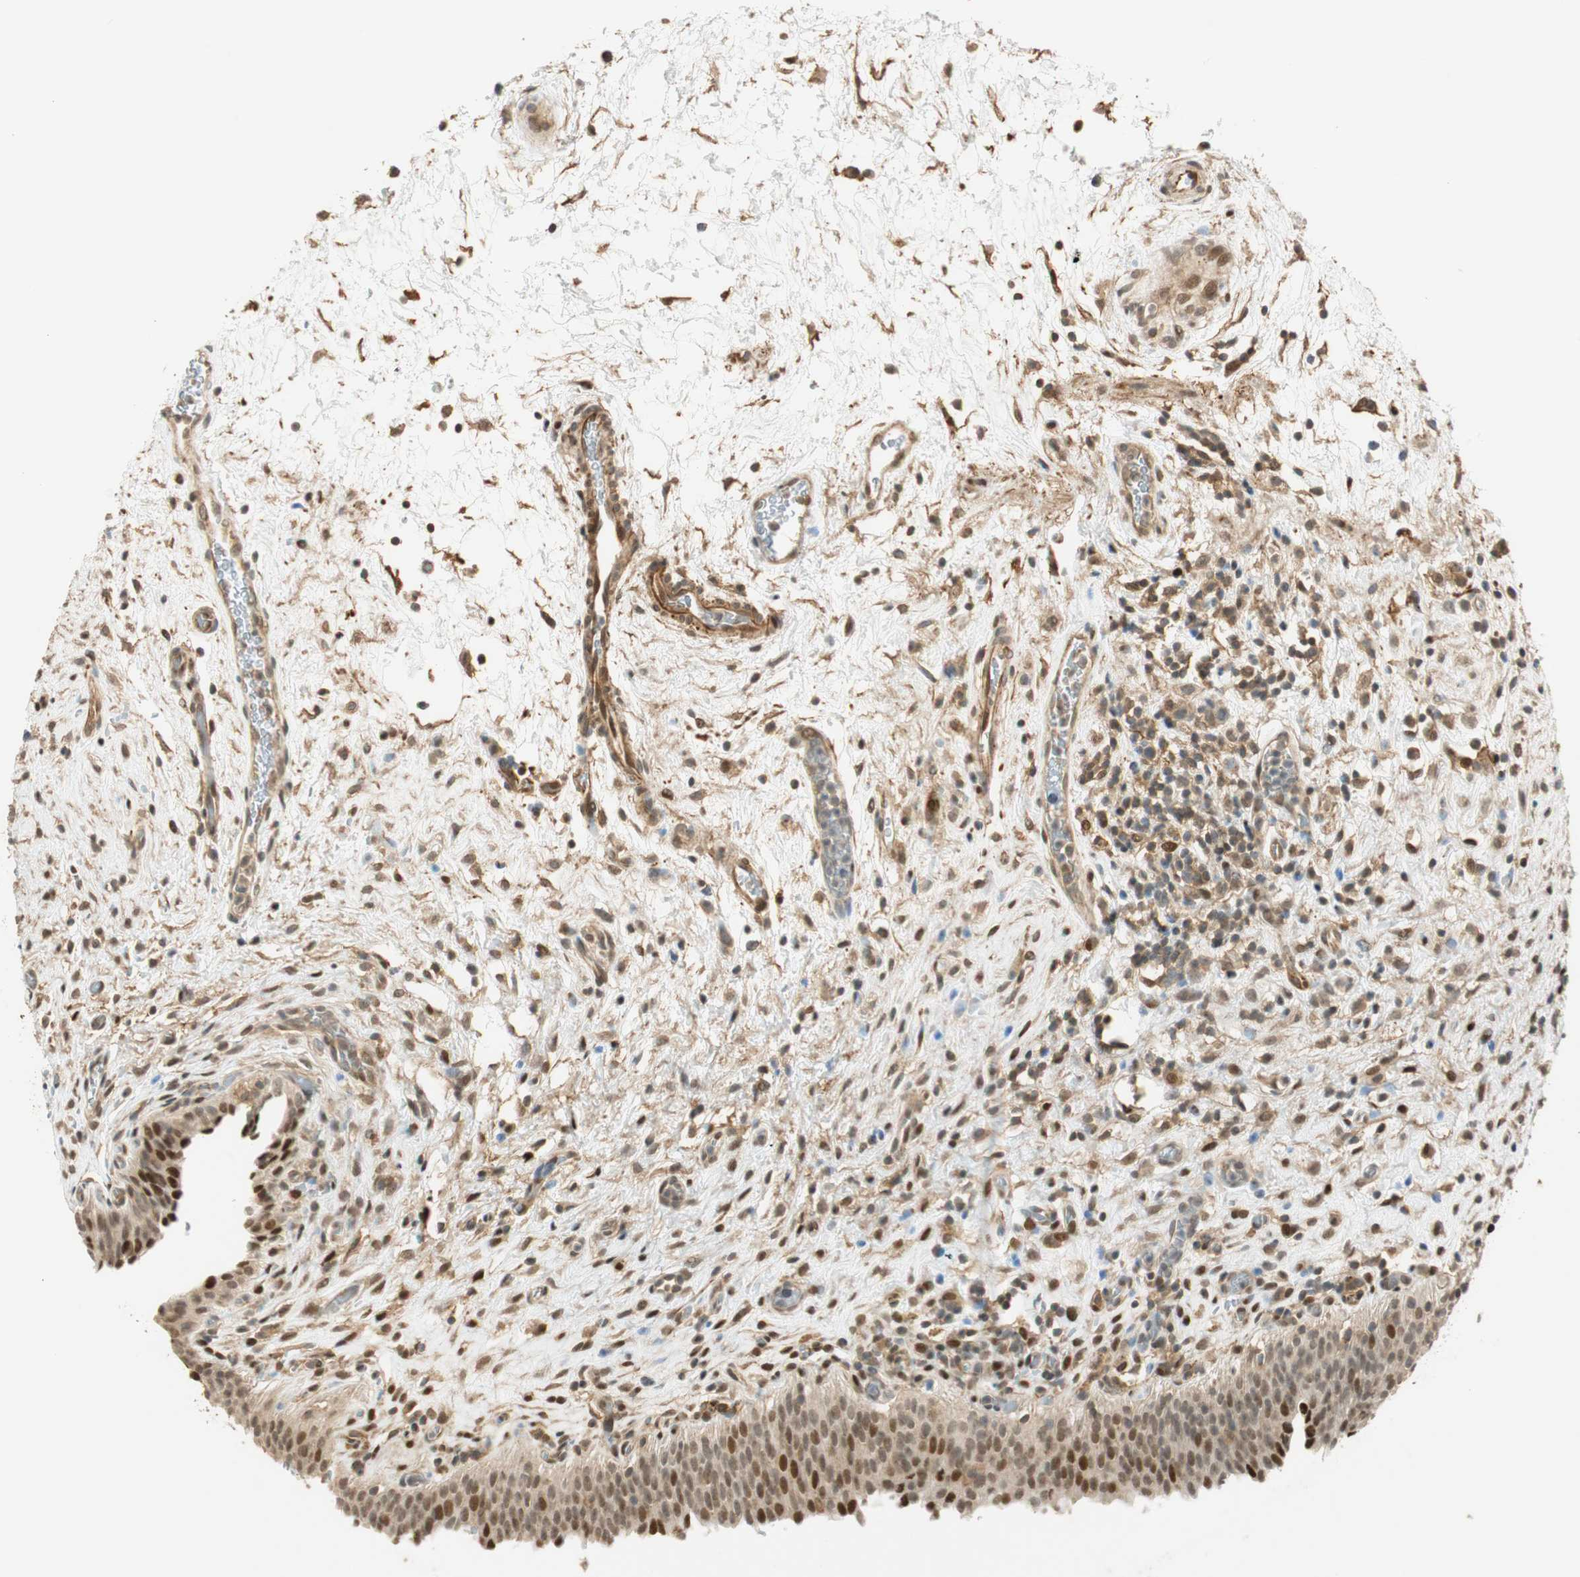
{"staining": {"intensity": "moderate", "quantity": "<25%", "location": "cytoplasmic/membranous,nuclear"}, "tissue": "urinary bladder", "cell_type": "Urothelial cells", "image_type": "normal", "snomed": [{"axis": "morphology", "description": "Normal tissue, NOS"}, {"axis": "topography", "description": "Urinary bladder"}], "caption": "Brown immunohistochemical staining in unremarkable human urinary bladder demonstrates moderate cytoplasmic/membranous,nuclear positivity in about <25% of urothelial cells. Using DAB (brown) and hematoxylin (blue) stains, captured at high magnification using brightfield microscopy.", "gene": "NES", "patient": {"sex": "male", "age": 51}}